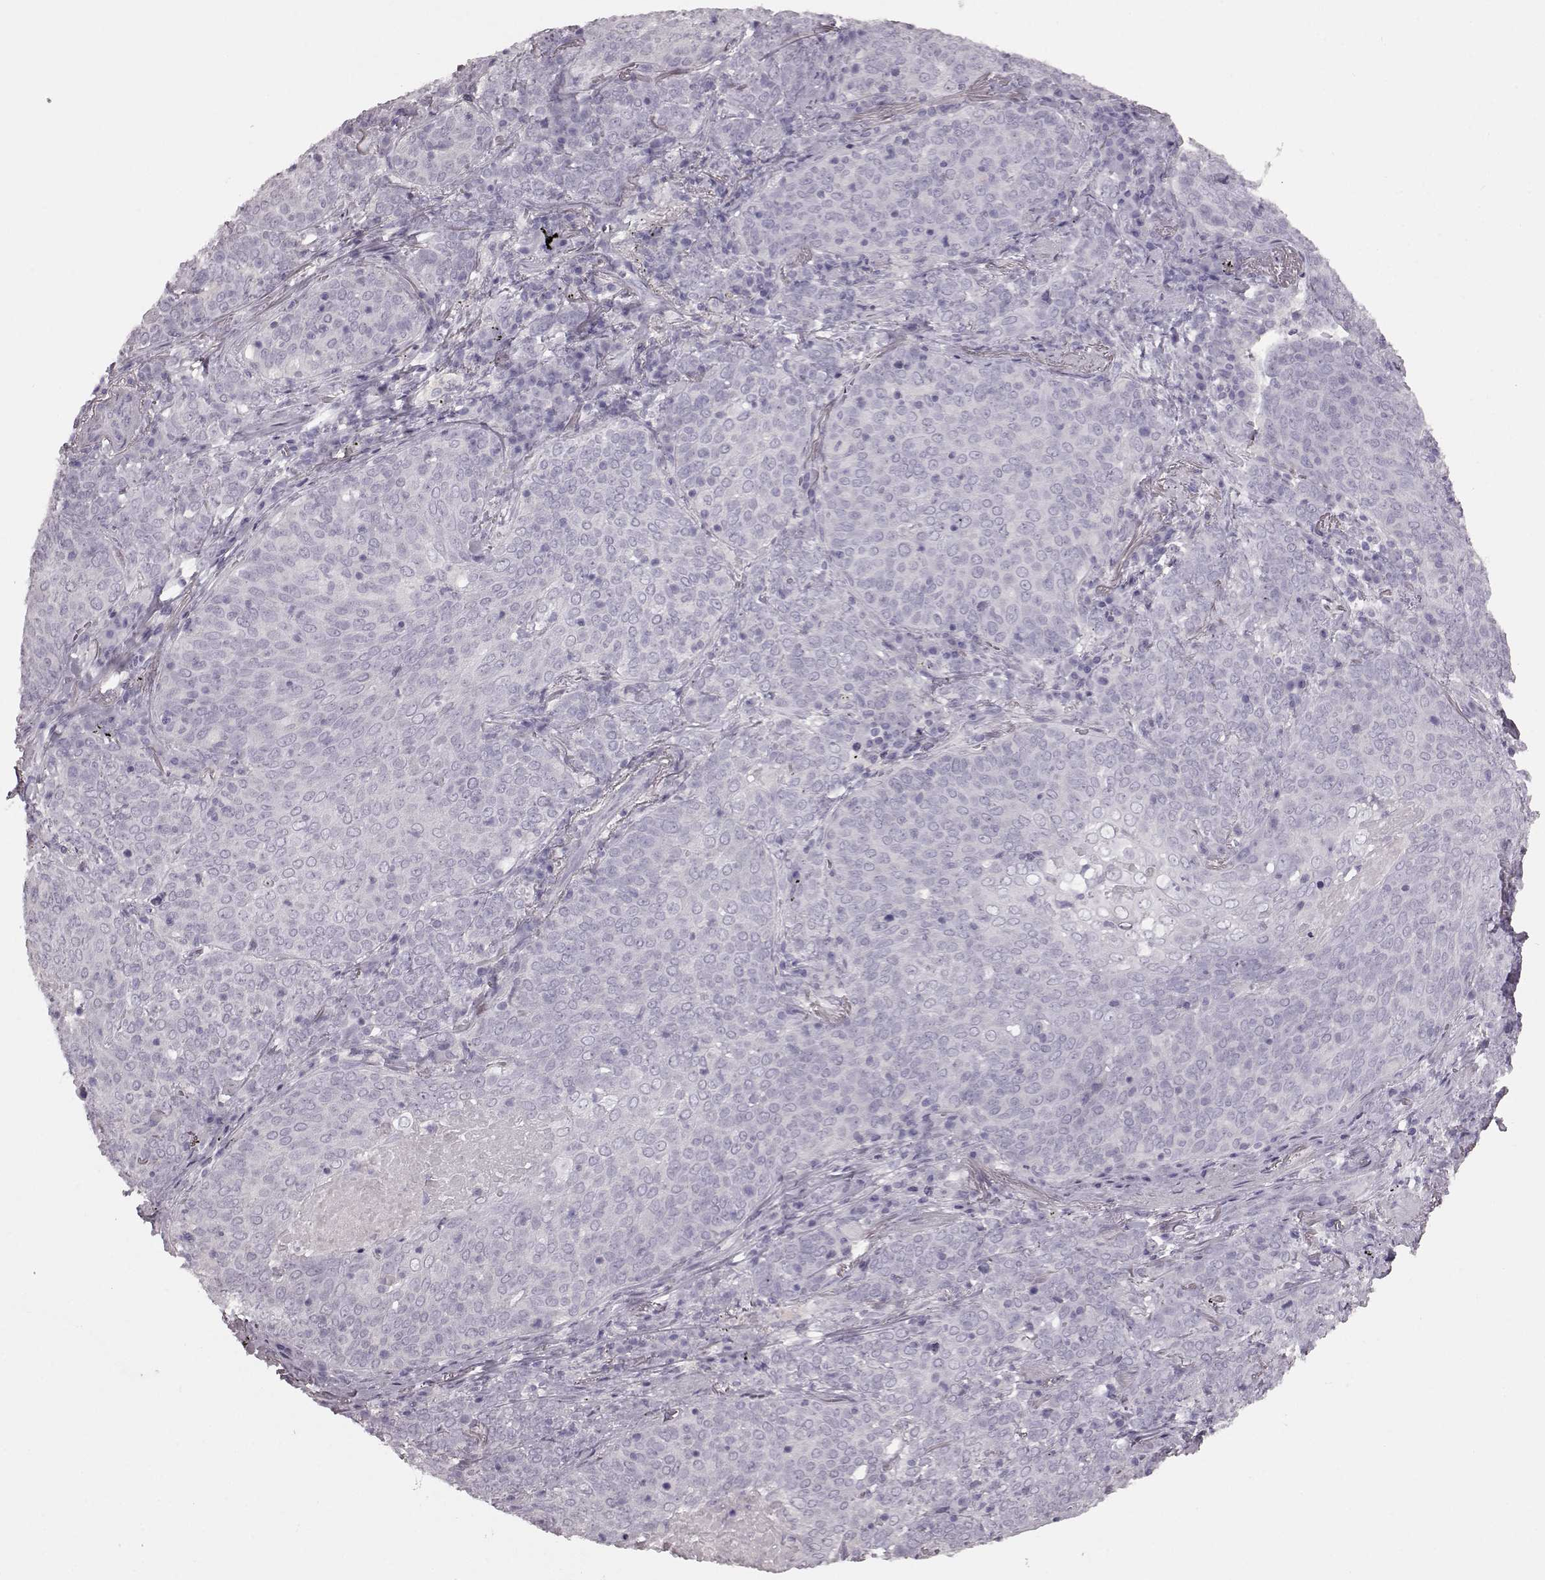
{"staining": {"intensity": "negative", "quantity": "none", "location": "none"}, "tissue": "lung cancer", "cell_type": "Tumor cells", "image_type": "cancer", "snomed": [{"axis": "morphology", "description": "Squamous cell carcinoma, NOS"}, {"axis": "topography", "description": "Lung"}], "caption": "Squamous cell carcinoma (lung) was stained to show a protein in brown. There is no significant staining in tumor cells.", "gene": "CRYBA2", "patient": {"sex": "male", "age": 82}}